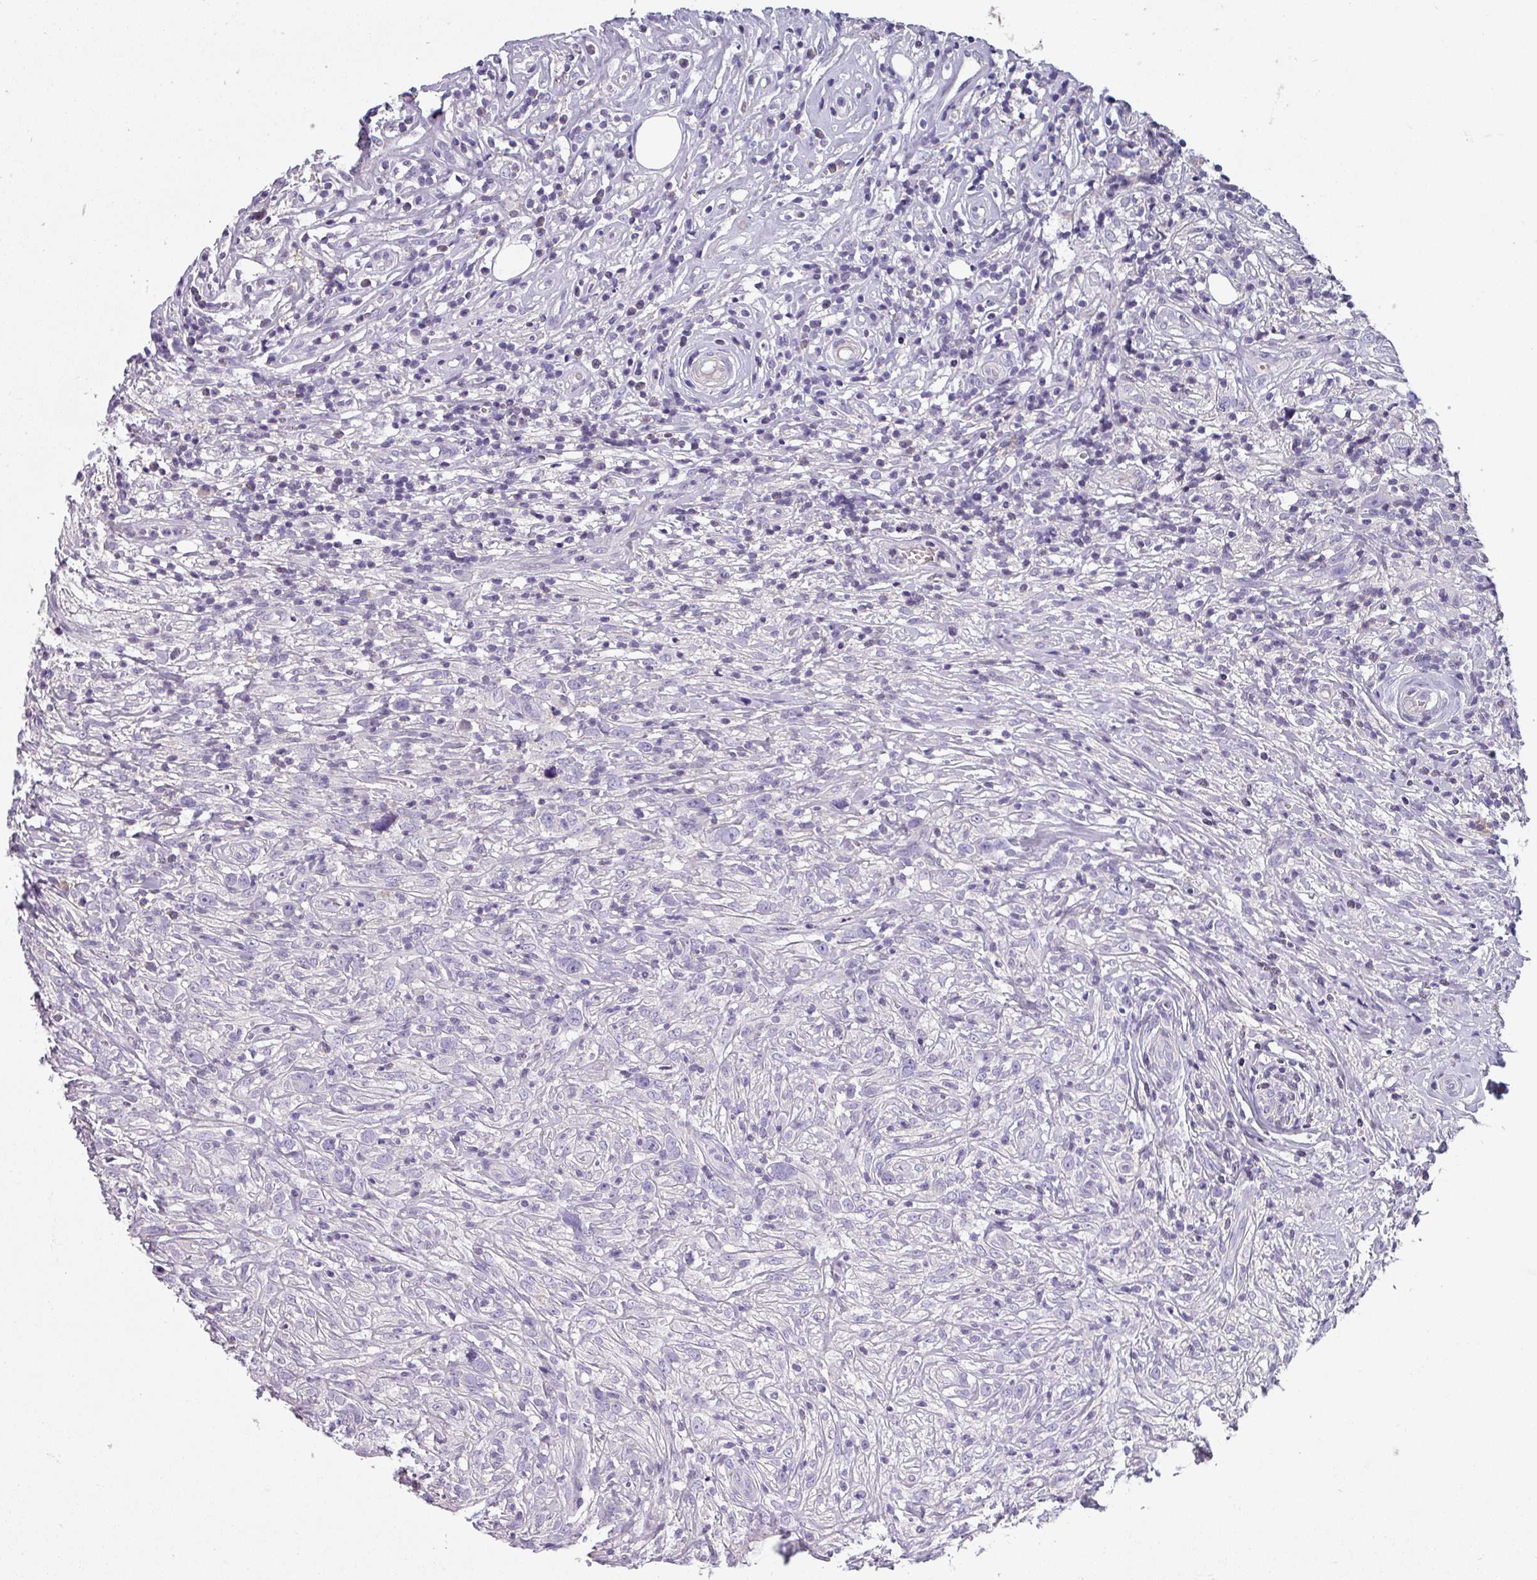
{"staining": {"intensity": "negative", "quantity": "none", "location": "none"}, "tissue": "lymphoma", "cell_type": "Tumor cells", "image_type": "cancer", "snomed": [{"axis": "morphology", "description": "Hodgkin's disease, NOS"}, {"axis": "topography", "description": "No Tissue"}], "caption": "Human lymphoma stained for a protein using IHC reveals no expression in tumor cells.", "gene": "TMEM132A", "patient": {"sex": "female", "age": 21}}